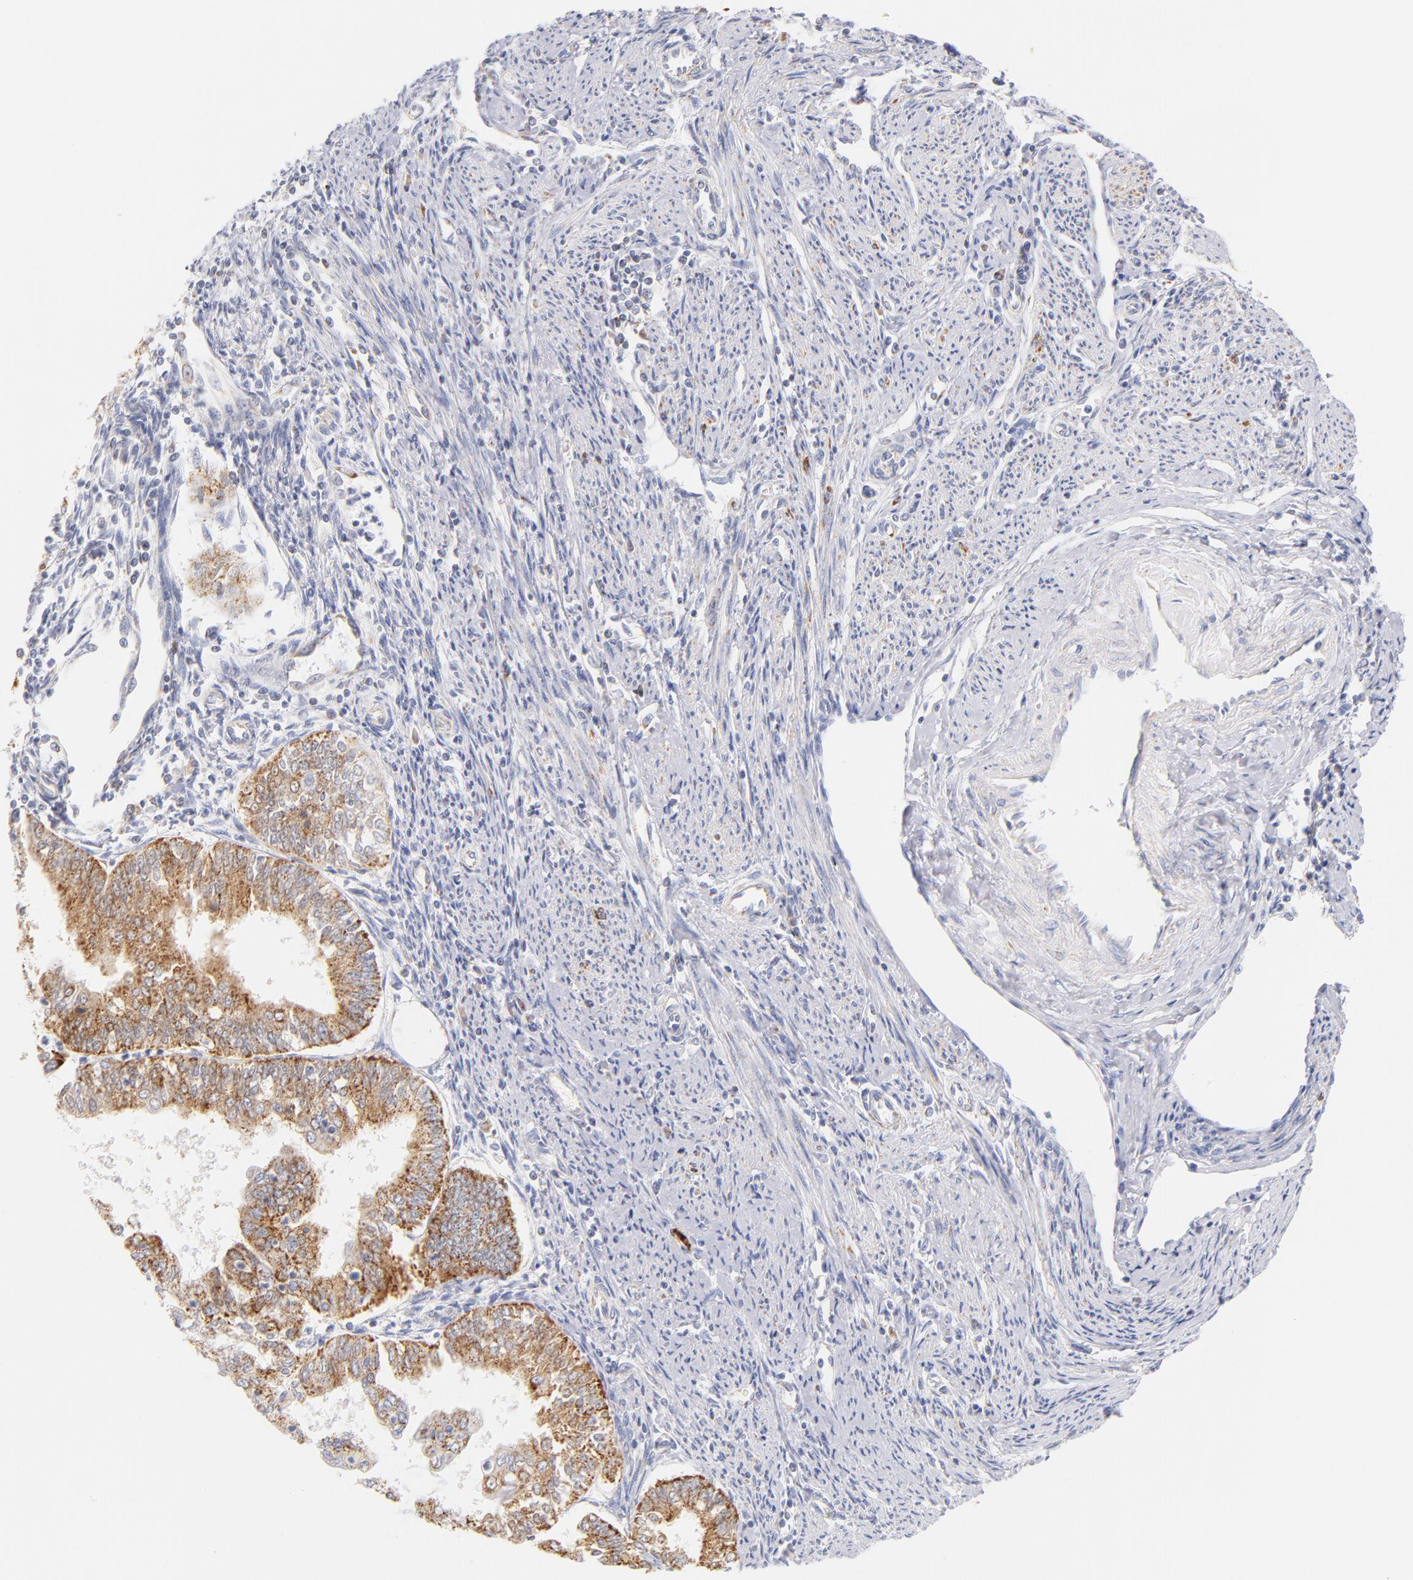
{"staining": {"intensity": "moderate", "quantity": ">75%", "location": "cytoplasmic/membranous"}, "tissue": "endometrial cancer", "cell_type": "Tumor cells", "image_type": "cancer", "snomed": [{"axis": "morphology", "description": "Adenocarcinoma, NOS"}, {"axis": "topography", "description": "Endometrium"}], "caption": "Human endometrial cancer (adenocarcinoma) stained for a protein (brown) exhibits moderate cytoplasmic/membranous positive positivity in approximately >75% of tumor cells.", "gene": "AIFM1", "patient": {"sex": "female", "age": 75}}